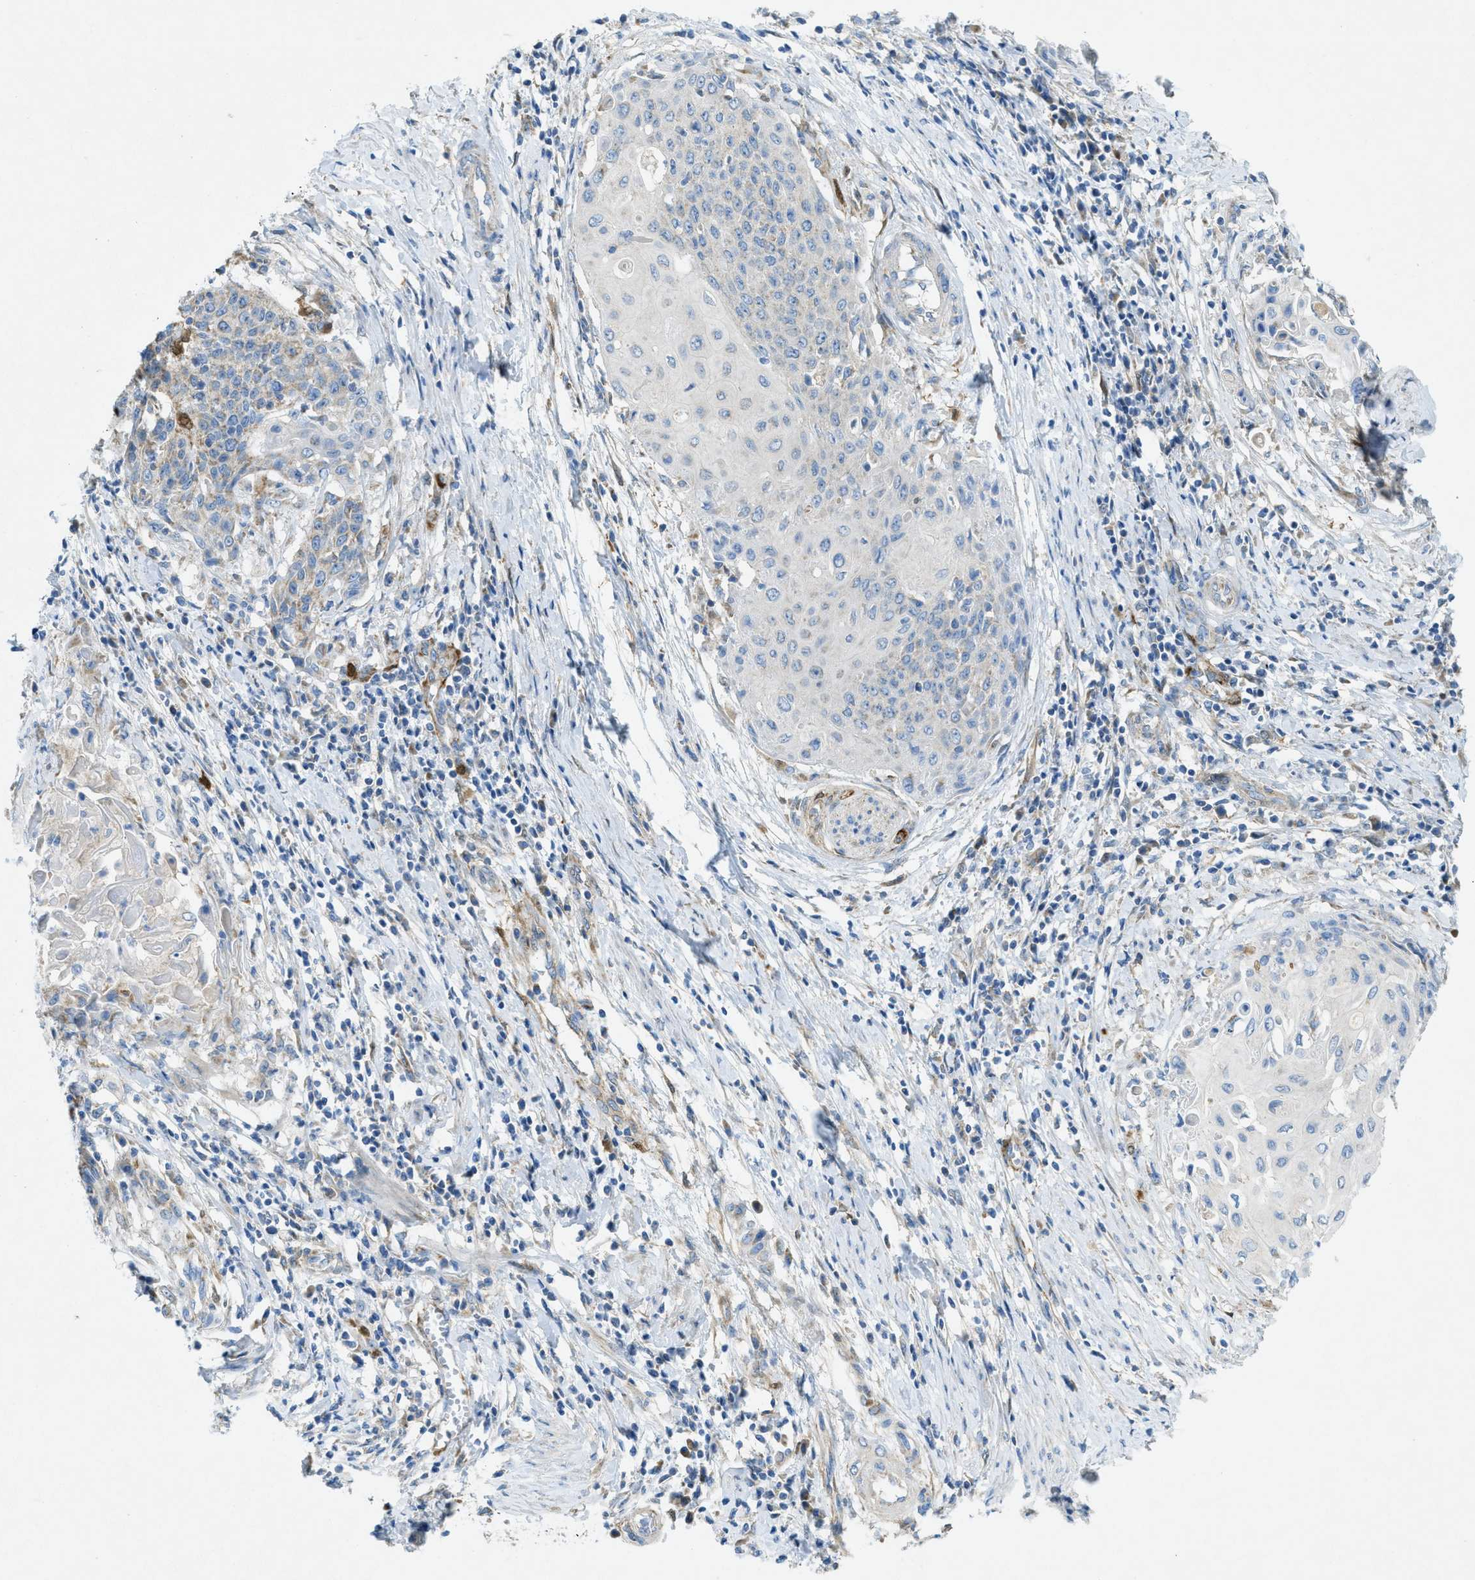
{"staining": {"intensity": "weak", "quantity": "<25%", "location": "cytoplasmic/membranous"}, "tissue": "cervical cancer", "cell_type": "Tumor cells", "image_type": "cancer", "snomed": [{"axis": "morphology", "description": "Squamous cell carcinoma, NOS"}, {"axis": "topography", "description": "Cervix"}], "caption": "DAB (3,3'-diaminobenzidine) immunohistochemical staining of human cervical cancer demonstrates no significant positivity in tumor cells.", "gene": "CYGB", "patient": {"sex": "female", "age": 39}}